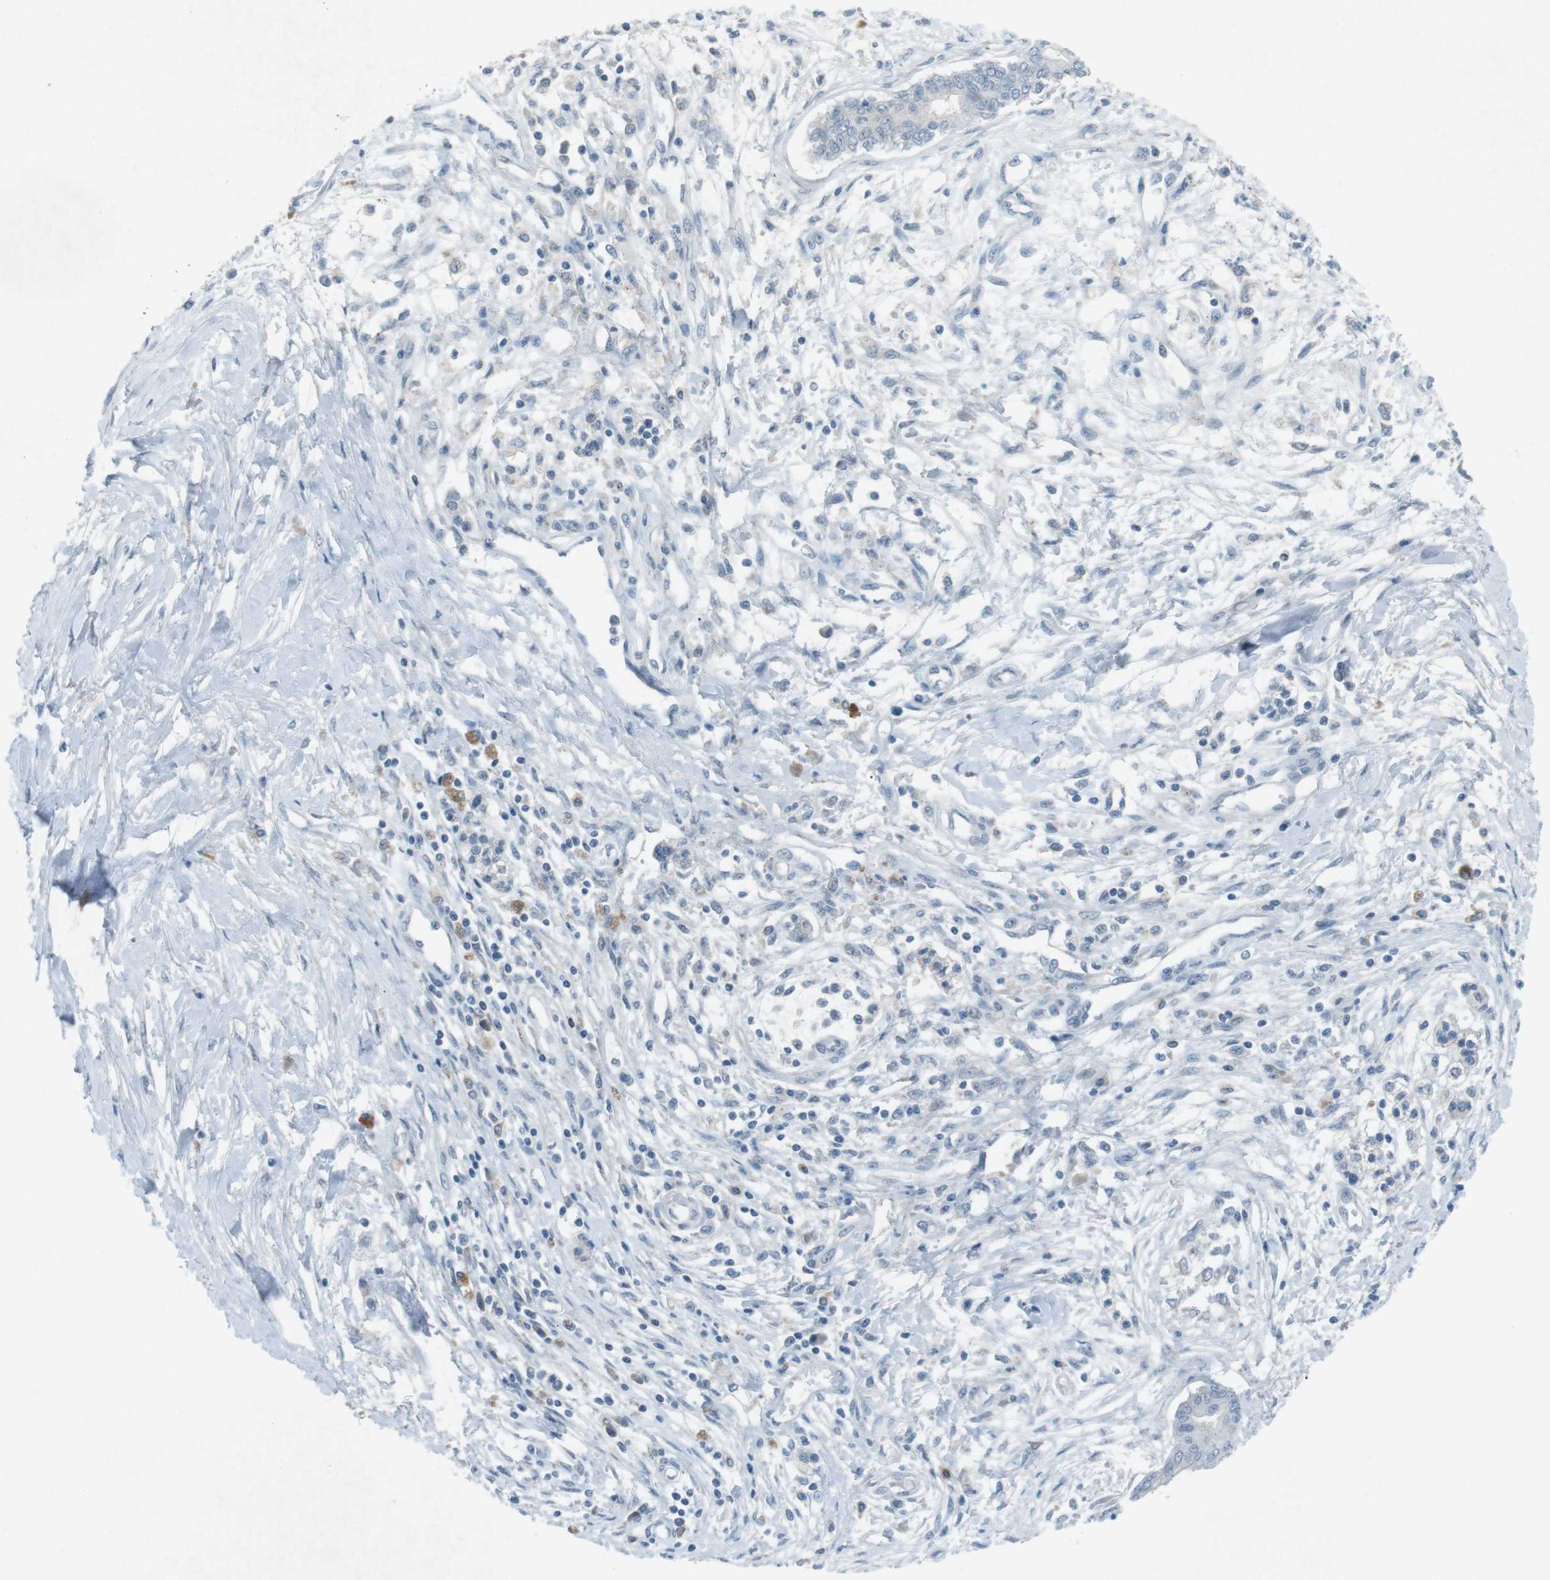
{"staining": {"intensity": "negative", "quantity": "none", "location": "none"}, "tissue": "pancreatic cancer", "cell_type": "Tumor cells", "image_type": "cancer", "snomed": [{"axis": "morphology", "description": "Adenocarcinoma, NOS"}, {"axis": "topography", "description": "Pancreas"}], "caption": "Immunohistochemistry (IHC) of human adenocarcinoma (pancreatic) exhibits no staining in tumor cells. The staining was performed using DAB (3,3'-diaminobenzidine) to visualize the protein expression in brown, while the nuclei were stained in blue with hematoxylin (Magnification: 20x).", "gene": "FCRLA", "patient": {"sex": "male", "age": 56}}